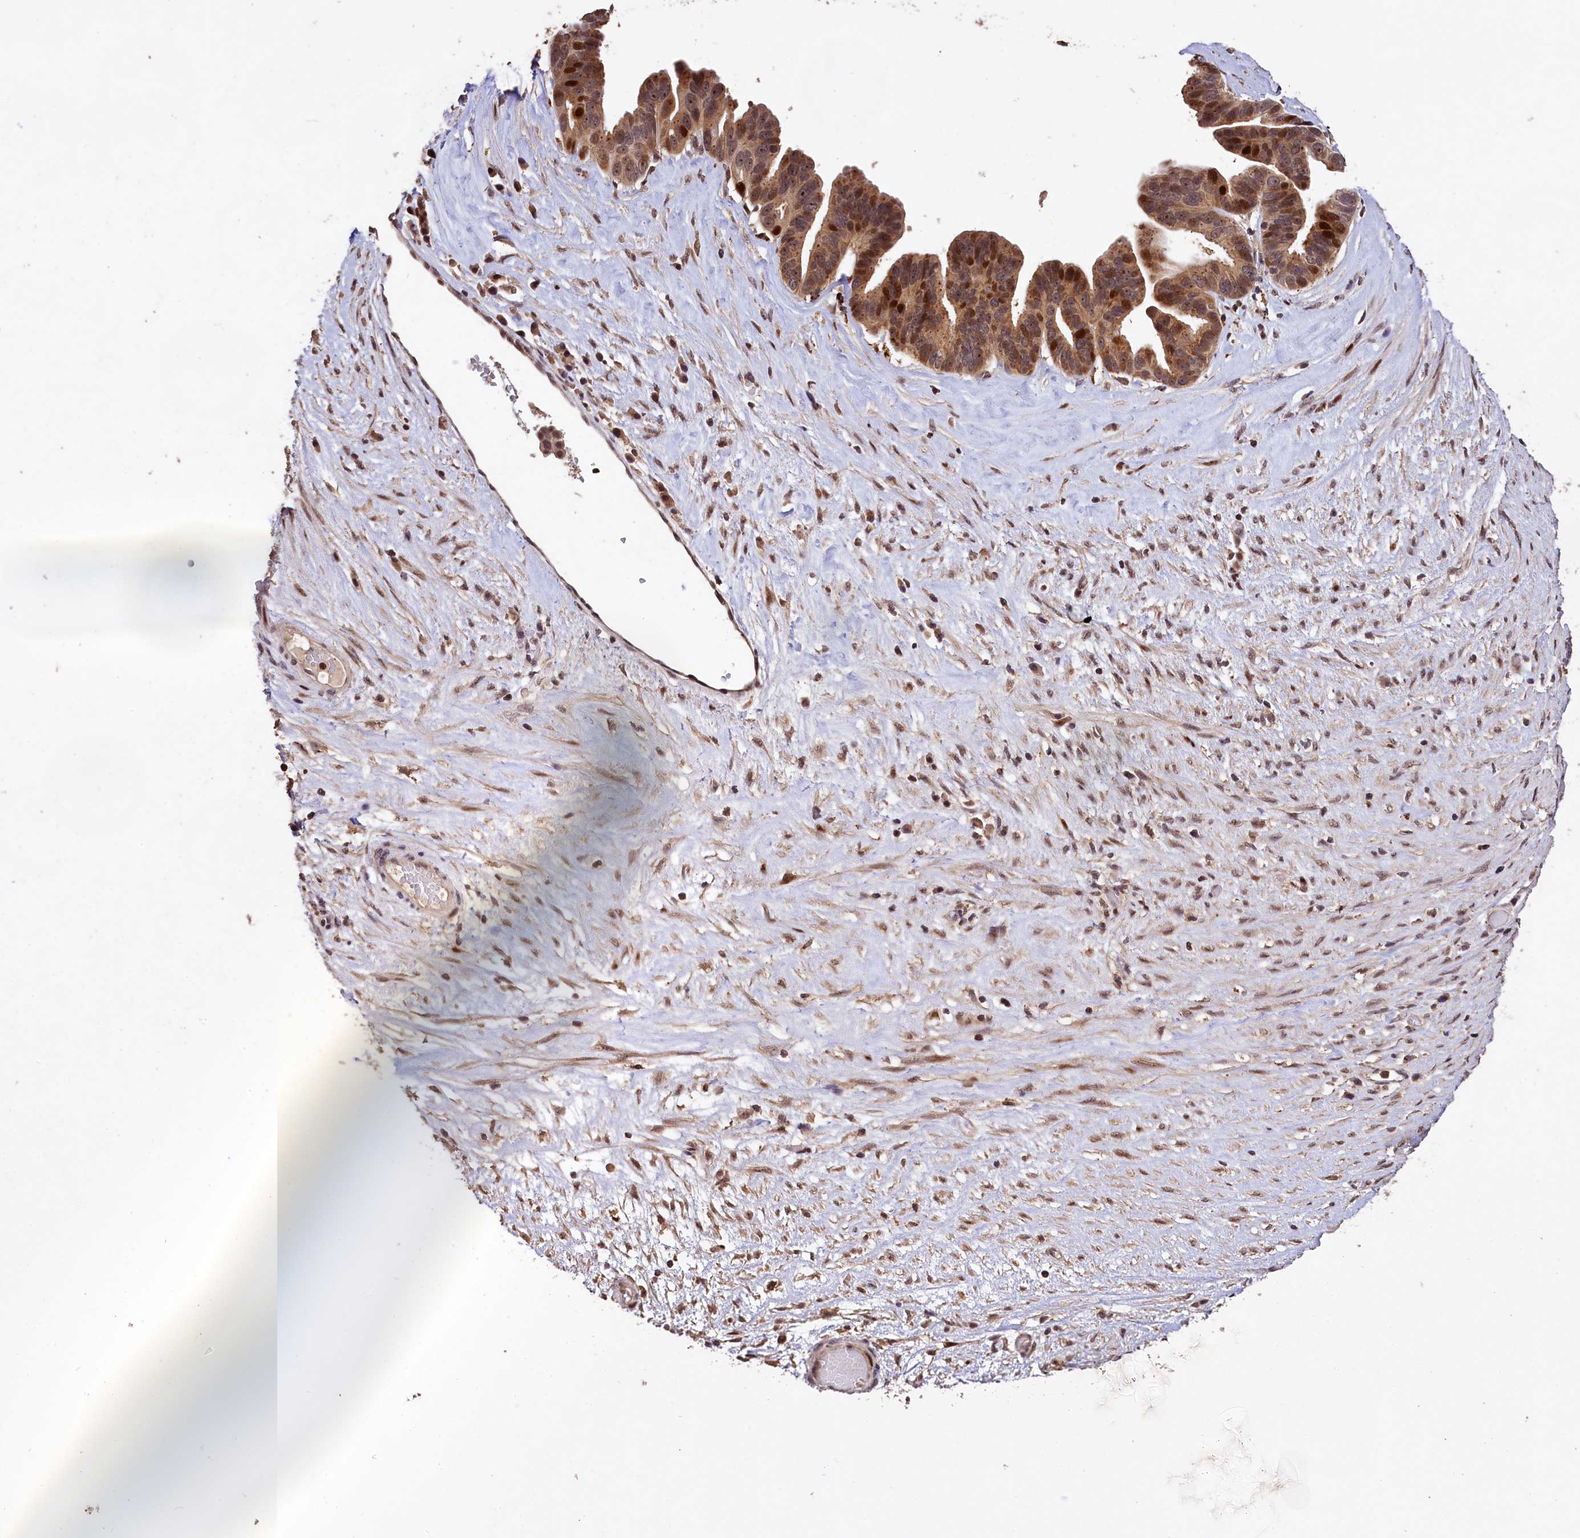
{"staining": {"intensity": "strong", "quantity": ">75%", "location": "cytoplasmic/membranous,nuclear"}, "tissue": "ovarian cancer", "cell_type": "Tumor cells", "image_type": "cancer", "snomed": [{"axis": "morphology", "description": "Cystadenocarcinoma, serous, NOS"}, {"axis": "topography", "description": "Ovary"}], "caption": "The micrograph exhibits a brown stain indicating the presence of a protein in the cytoplasmic/membranous and nuclear of tumor cells in ovarian cancer (serous cystadenocarcinoma).", "gene": "PHAF1", "patient": {"sex": "female", "age": 56}}